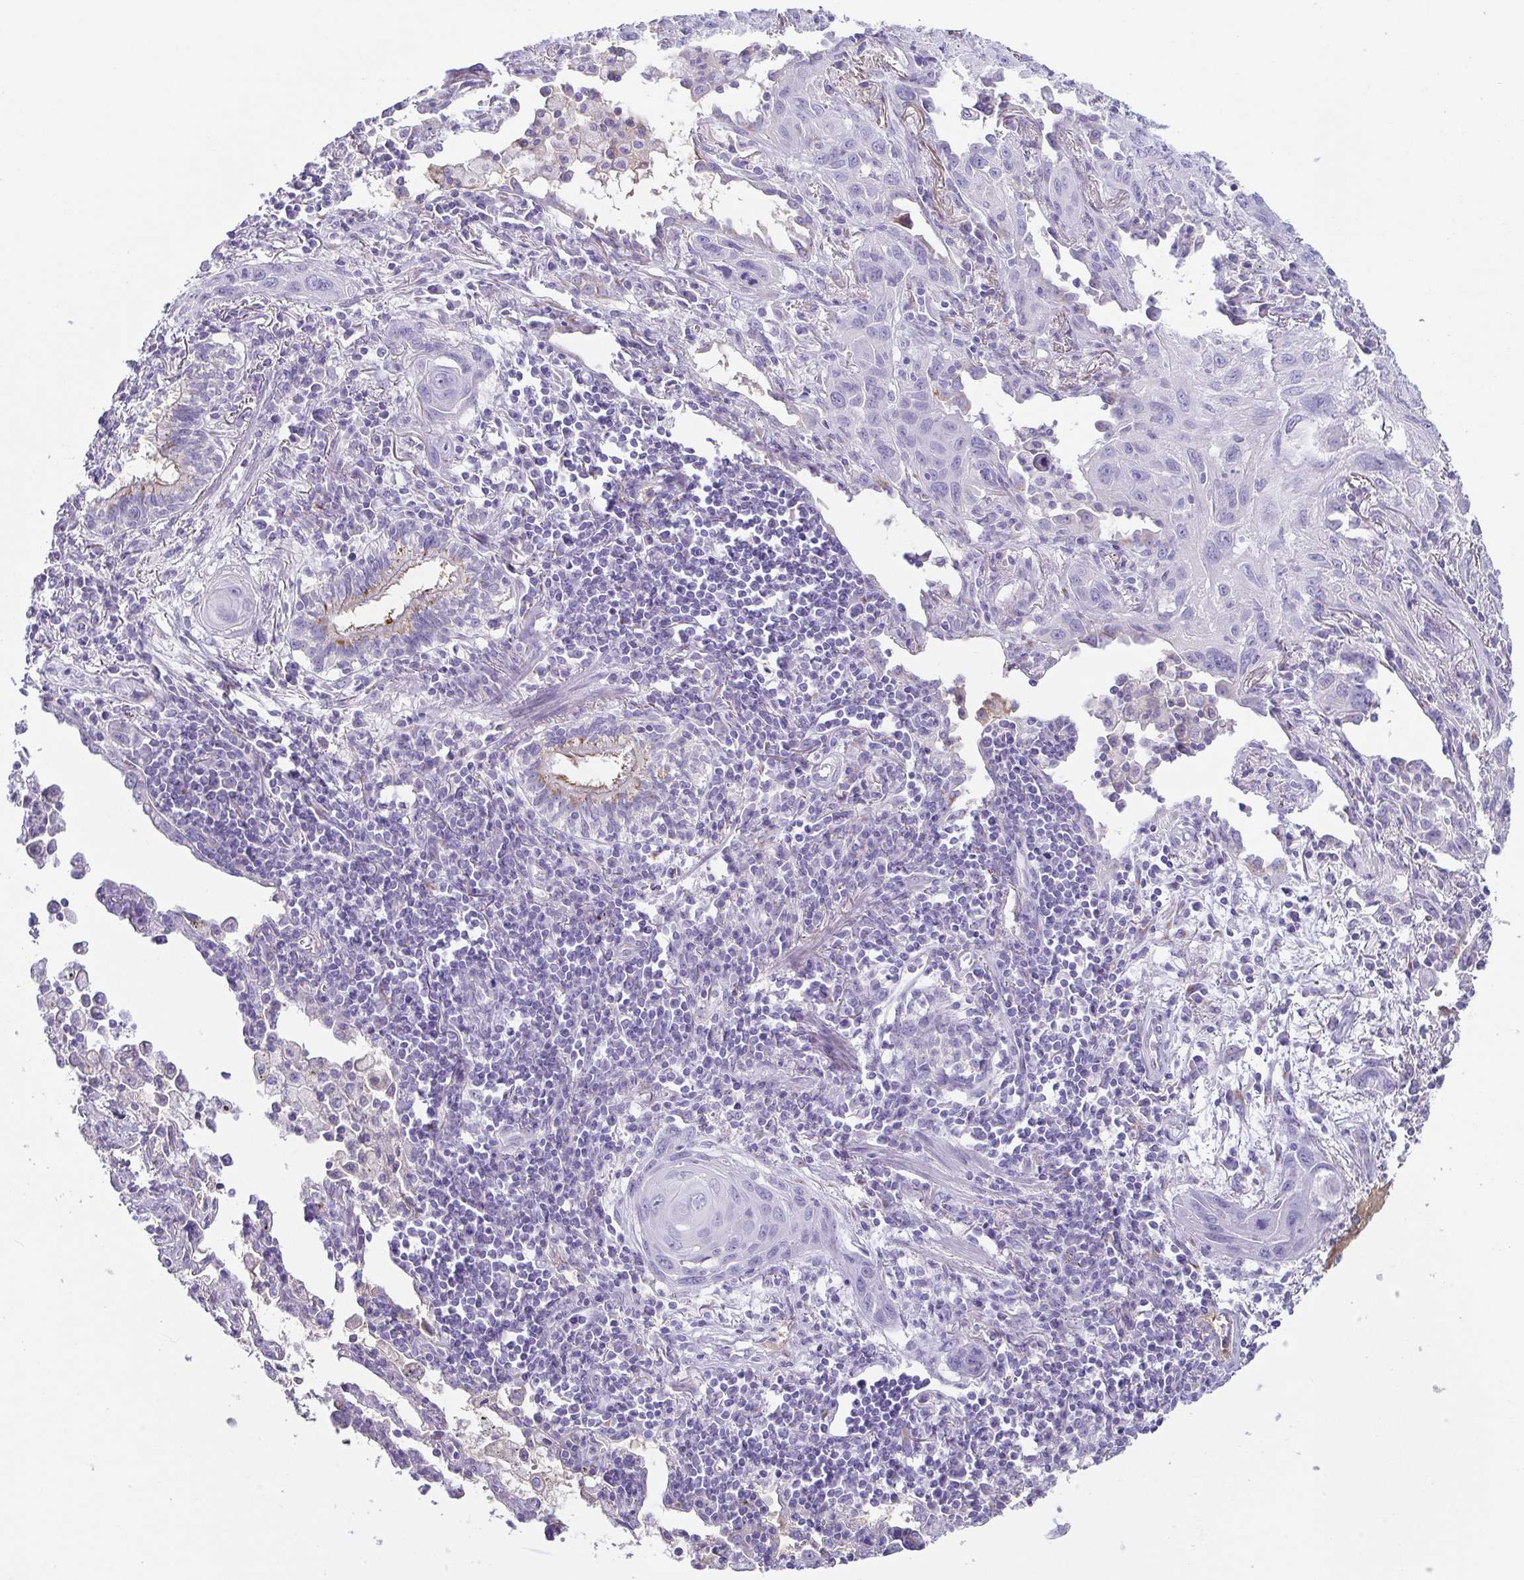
{"staining": {"intensity": "negative", "quantity": "none", "location": "none"}, "tissue": "lung cancer", "cell_type": "Tumor cells", "image_type": "cancer", "snomed": [{"axis": "morphology", "description": "Squamous cell carcinoma, NOS"}, {"axis": "topography", "description": "Lung"}], "caption": "Human lung cancer stained for a protein using immunohistochemistry displays no expression in tumor cells.", "gene": "LDLRAD1", "patient": {"sex": "male", "age": 79}}